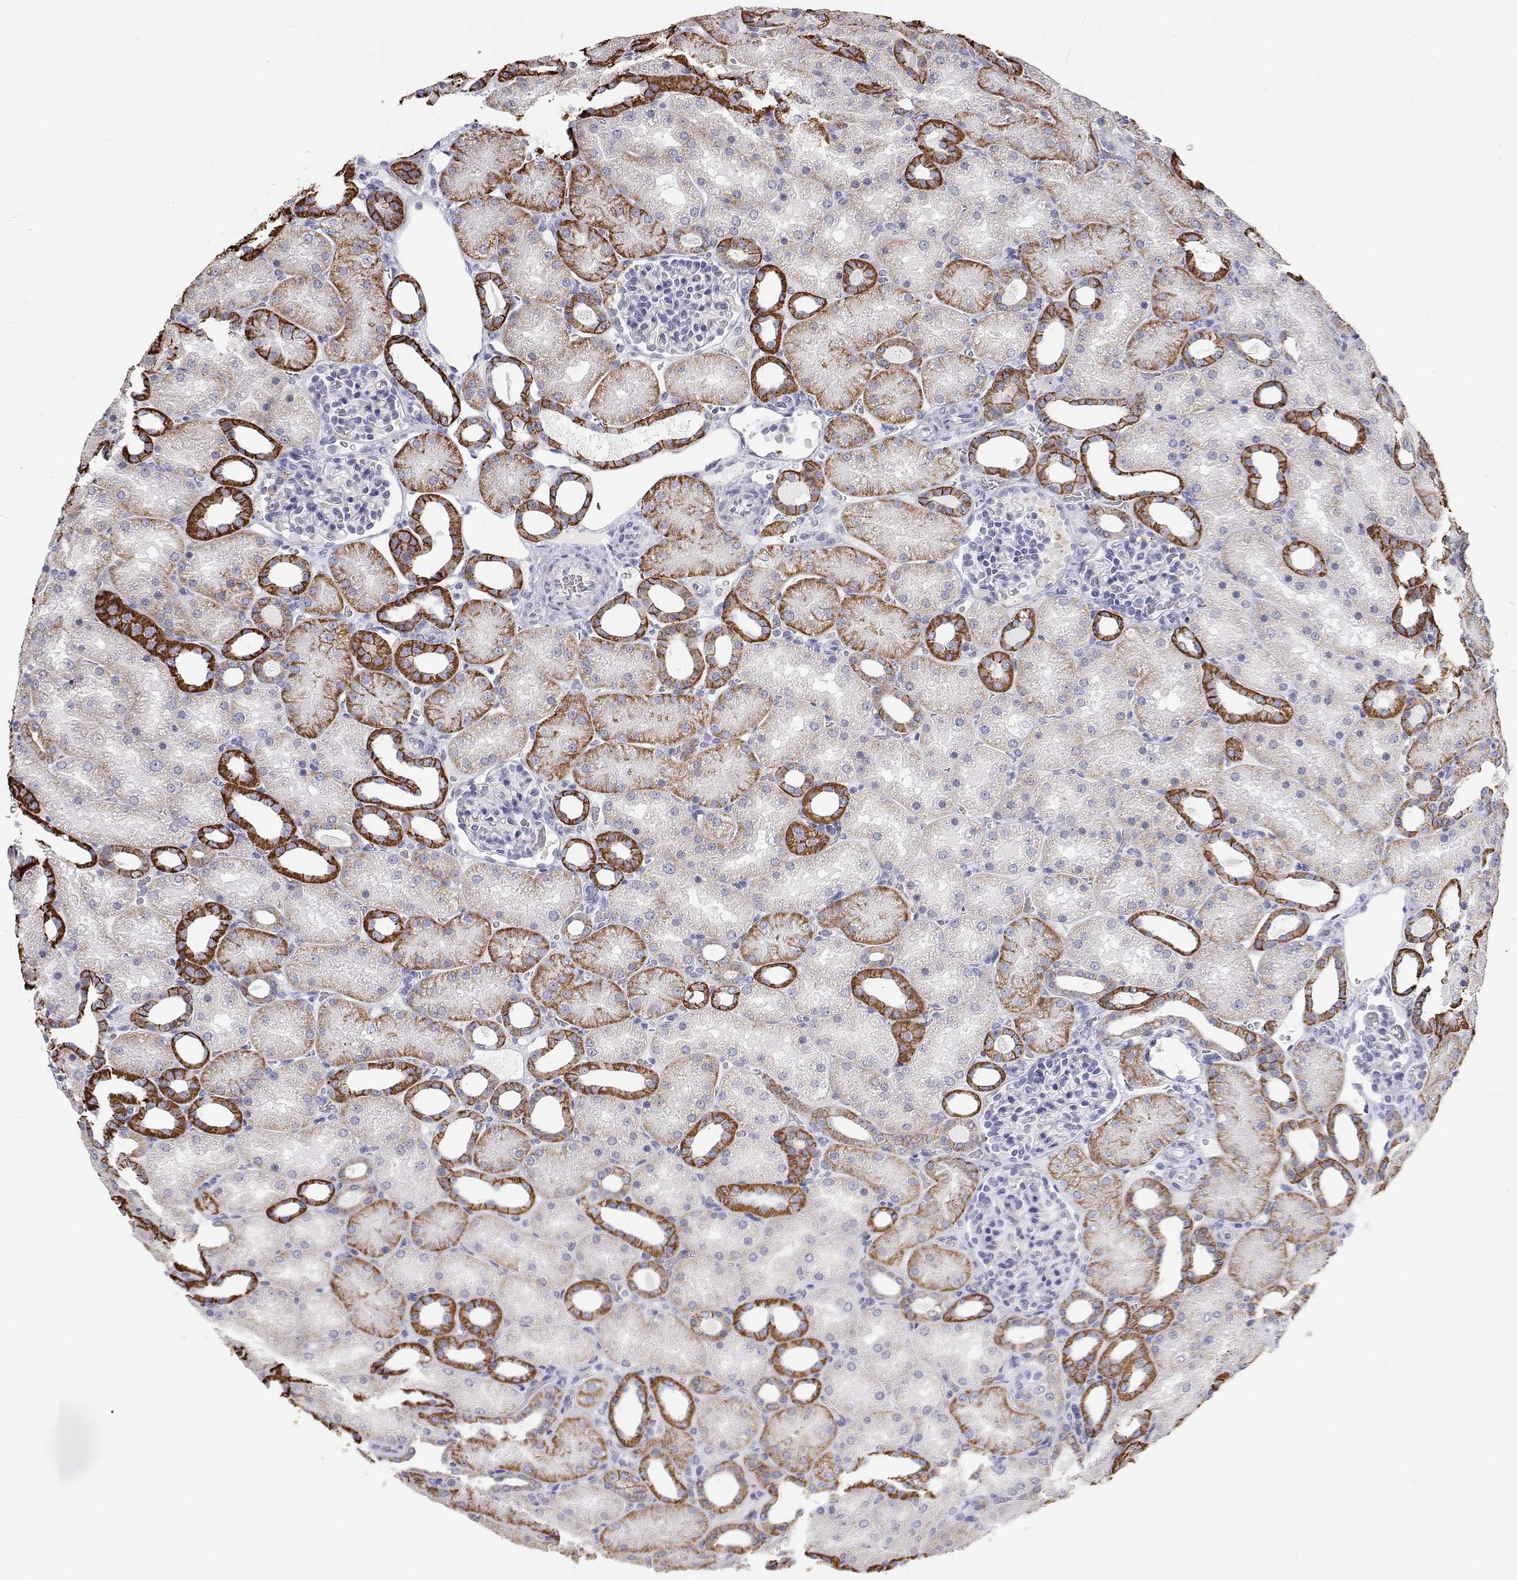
{"staining": {"intensity": "negative", "quantity": "none", "location": "none"}, "tissue": "kidney", "cell_type": "Cells in glomeruli", "image_type": "normal", "snomed": [{"axis": "morphology", "description": "Normal tissue, NOS"}, {"axis": "topography", "description": "Kidney"}], "caption": "High power microscopy micrograph of an IHC micrograph of normal kidney, revealing no significant staining in cells in glomeruli.", "gene": "NCR2", "patient": {"sex": "male", "age": 2}}